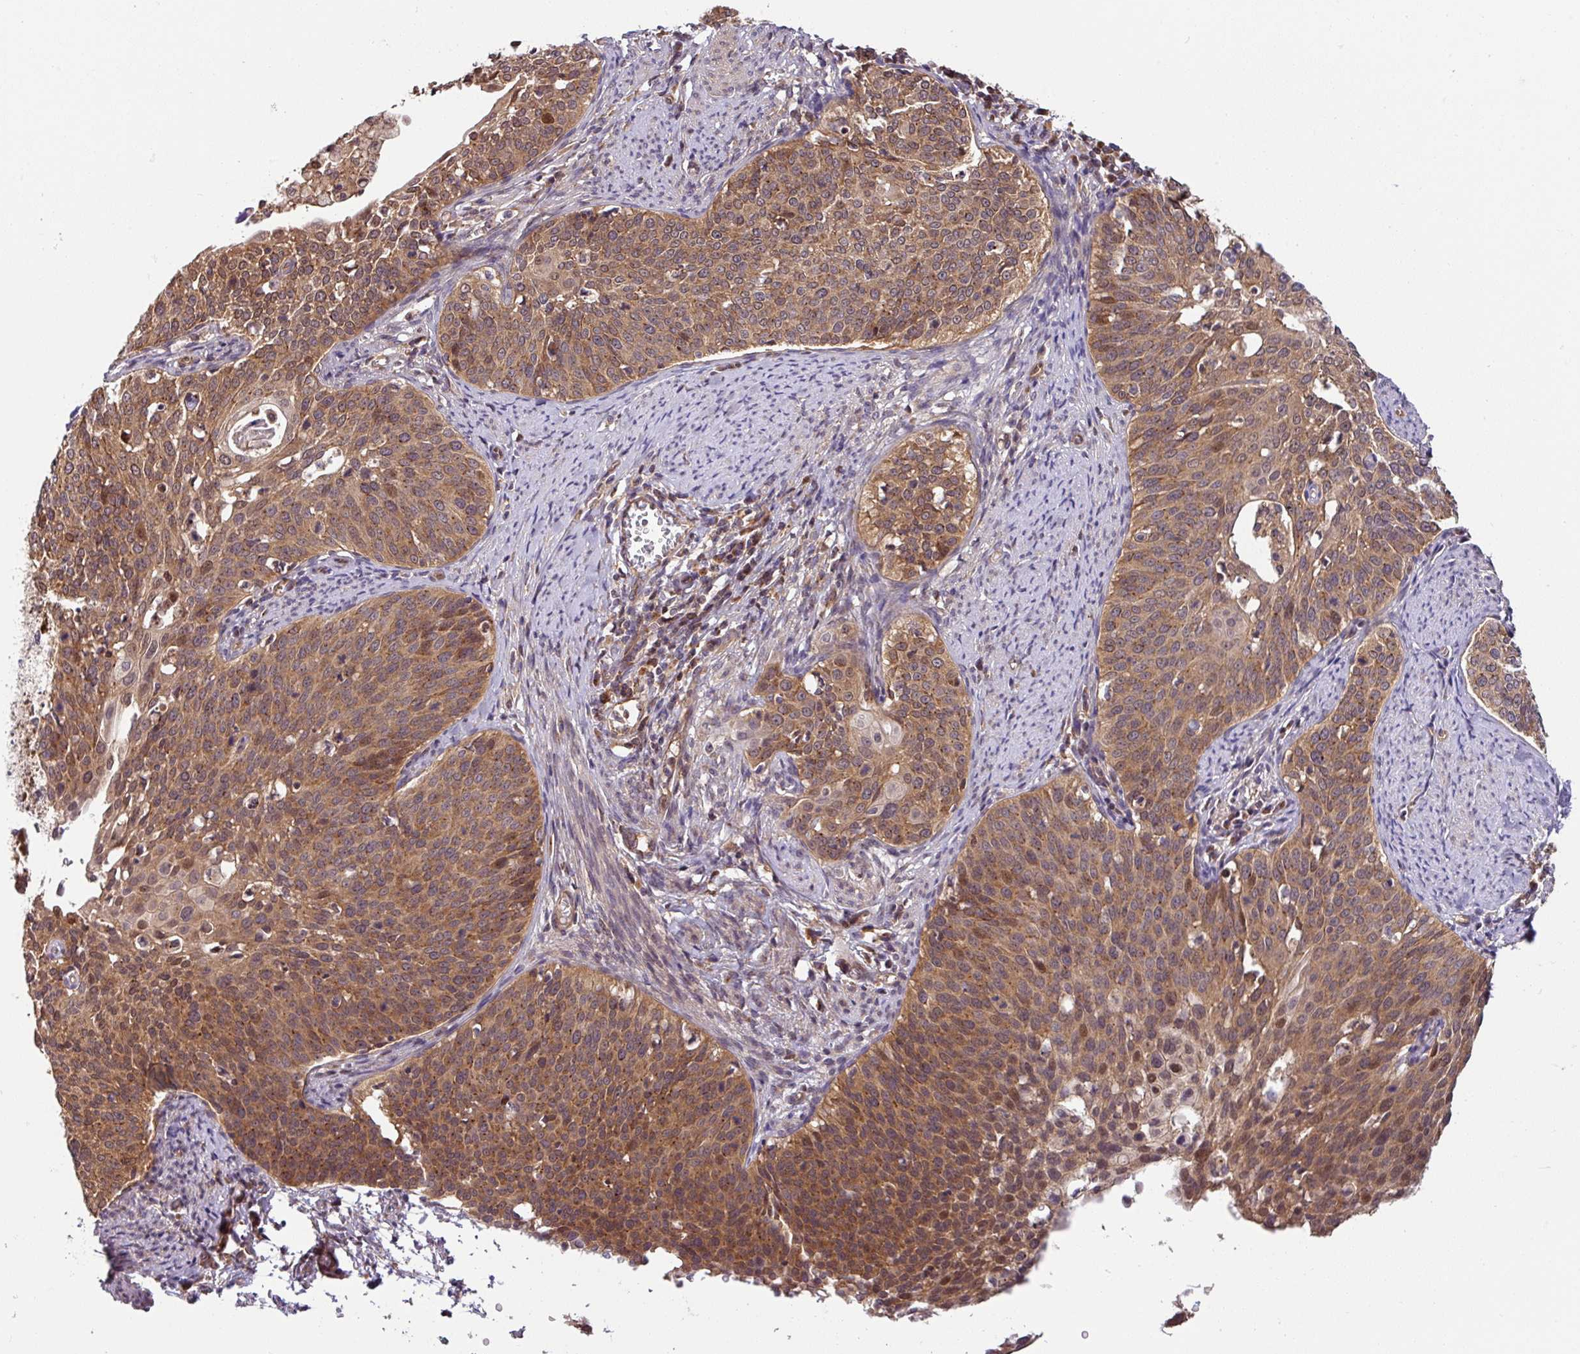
{"staining": {"intensity": "moderate", "quantity": "25%-75%", "location": "cytoplasmic/membranous"}, "tissue": "cervical cancer", "cell_type": "Tumor cells", "image_type": "cancer", "snomed": [{"axis": "morphology", "description": "Squamous cell carcinoma, NOS"}, {"axis": "topography", "description": "Cervix"}], "caption": "Cervical cancer stained for a protein reveals moderate cytoplasmic/membranous positivity in tumor cells.", "gene": "SHB", "patient": {"sex": "female", "age": 44}}